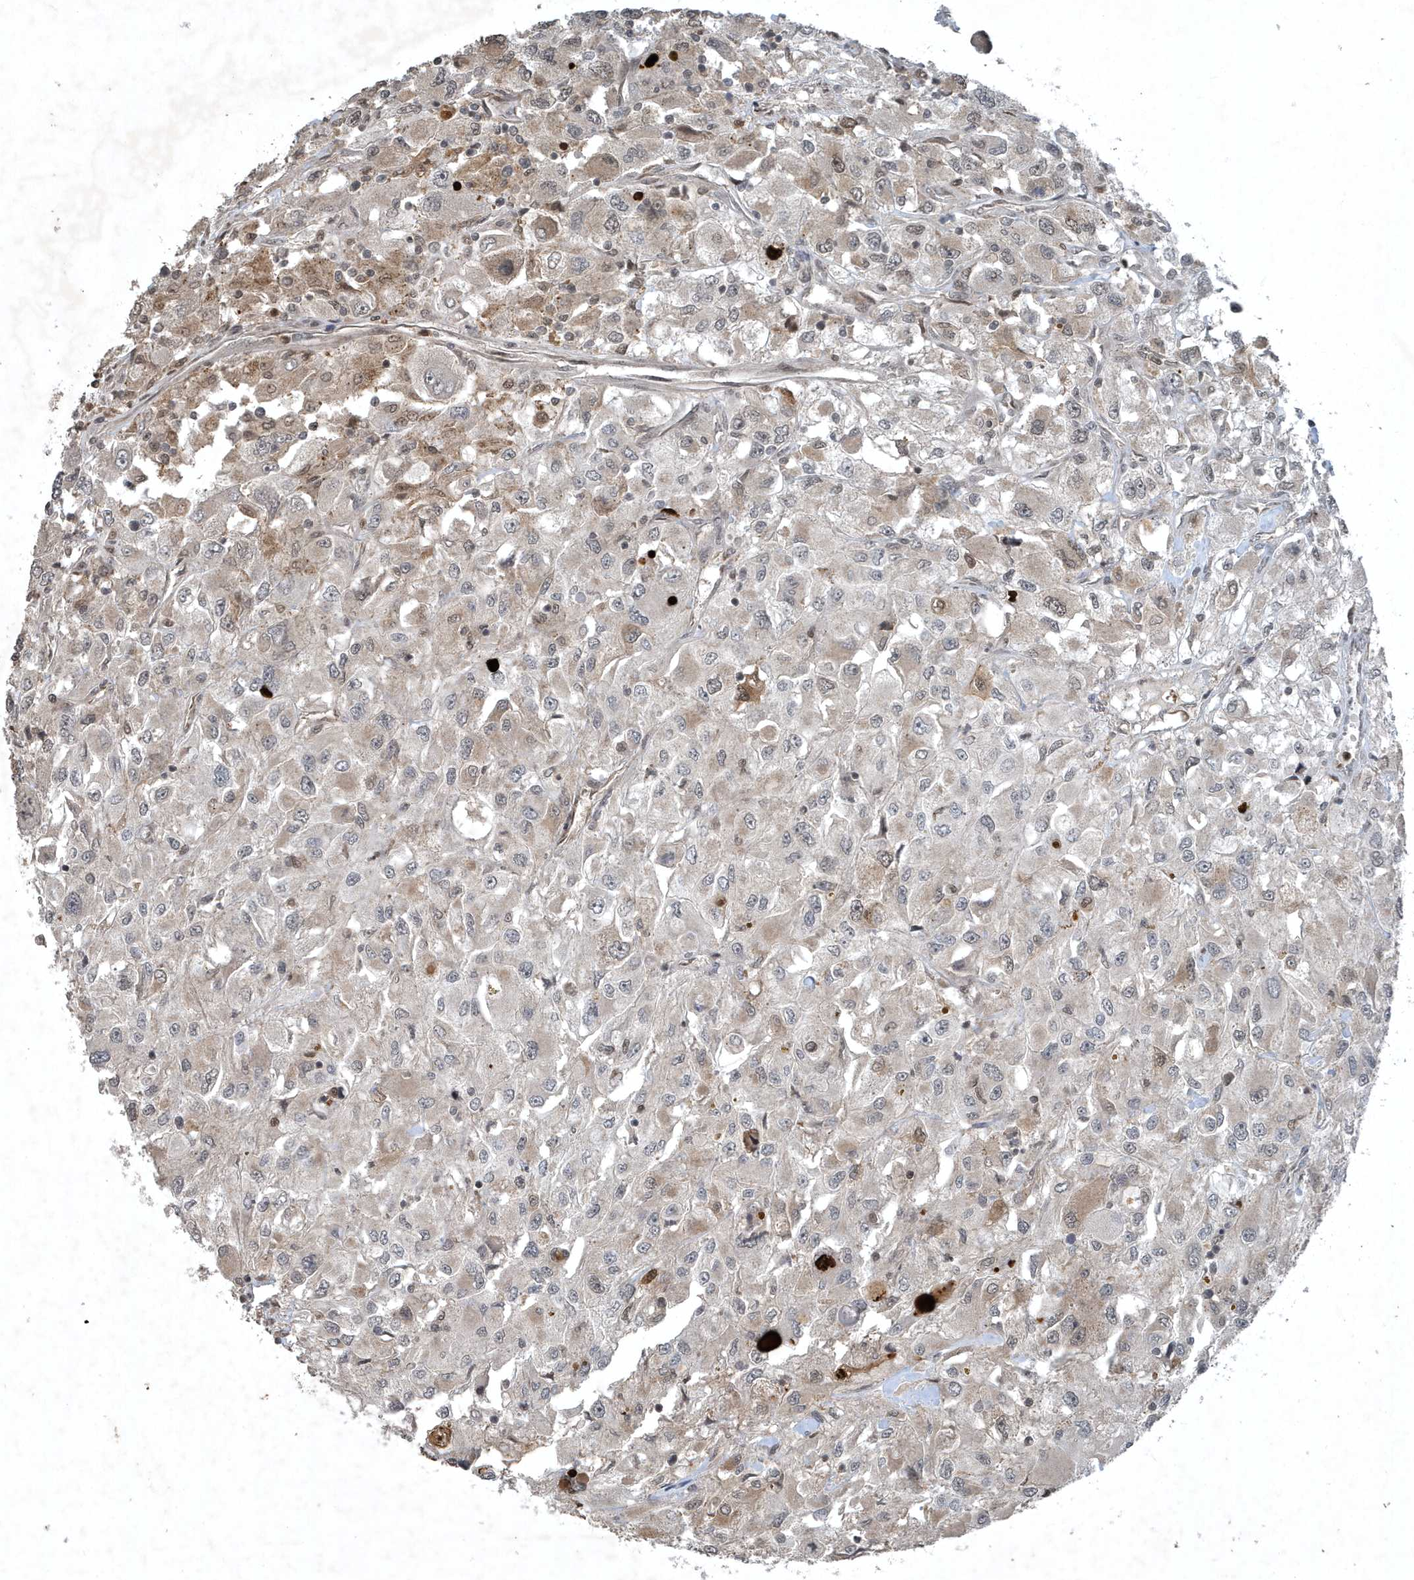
{"staining": {"intensity": "weak", "quantity": "<25%", "location": "cytoplasmic/membranous,nuclear"}, "tissue": "renal cancer", "cell_type": "Tumor cells", "image_type": "cancer", "snomed": [{"axis": "morphology", "description": "Adenocarcinoma, NOS"}, {"axis": "topography", "description": "Kidney"}], "caption": "Protein analysis of renal adenocarcinoma demonstrates no significant expression in tumor cells. (Stains: DAB immunohistochemistry with hematoxylin counter stain, Microscopy: brightfield microscopy at high magnification).", "gene": "HSPA1A", "patient": {"sex": "female", "age": 52}}